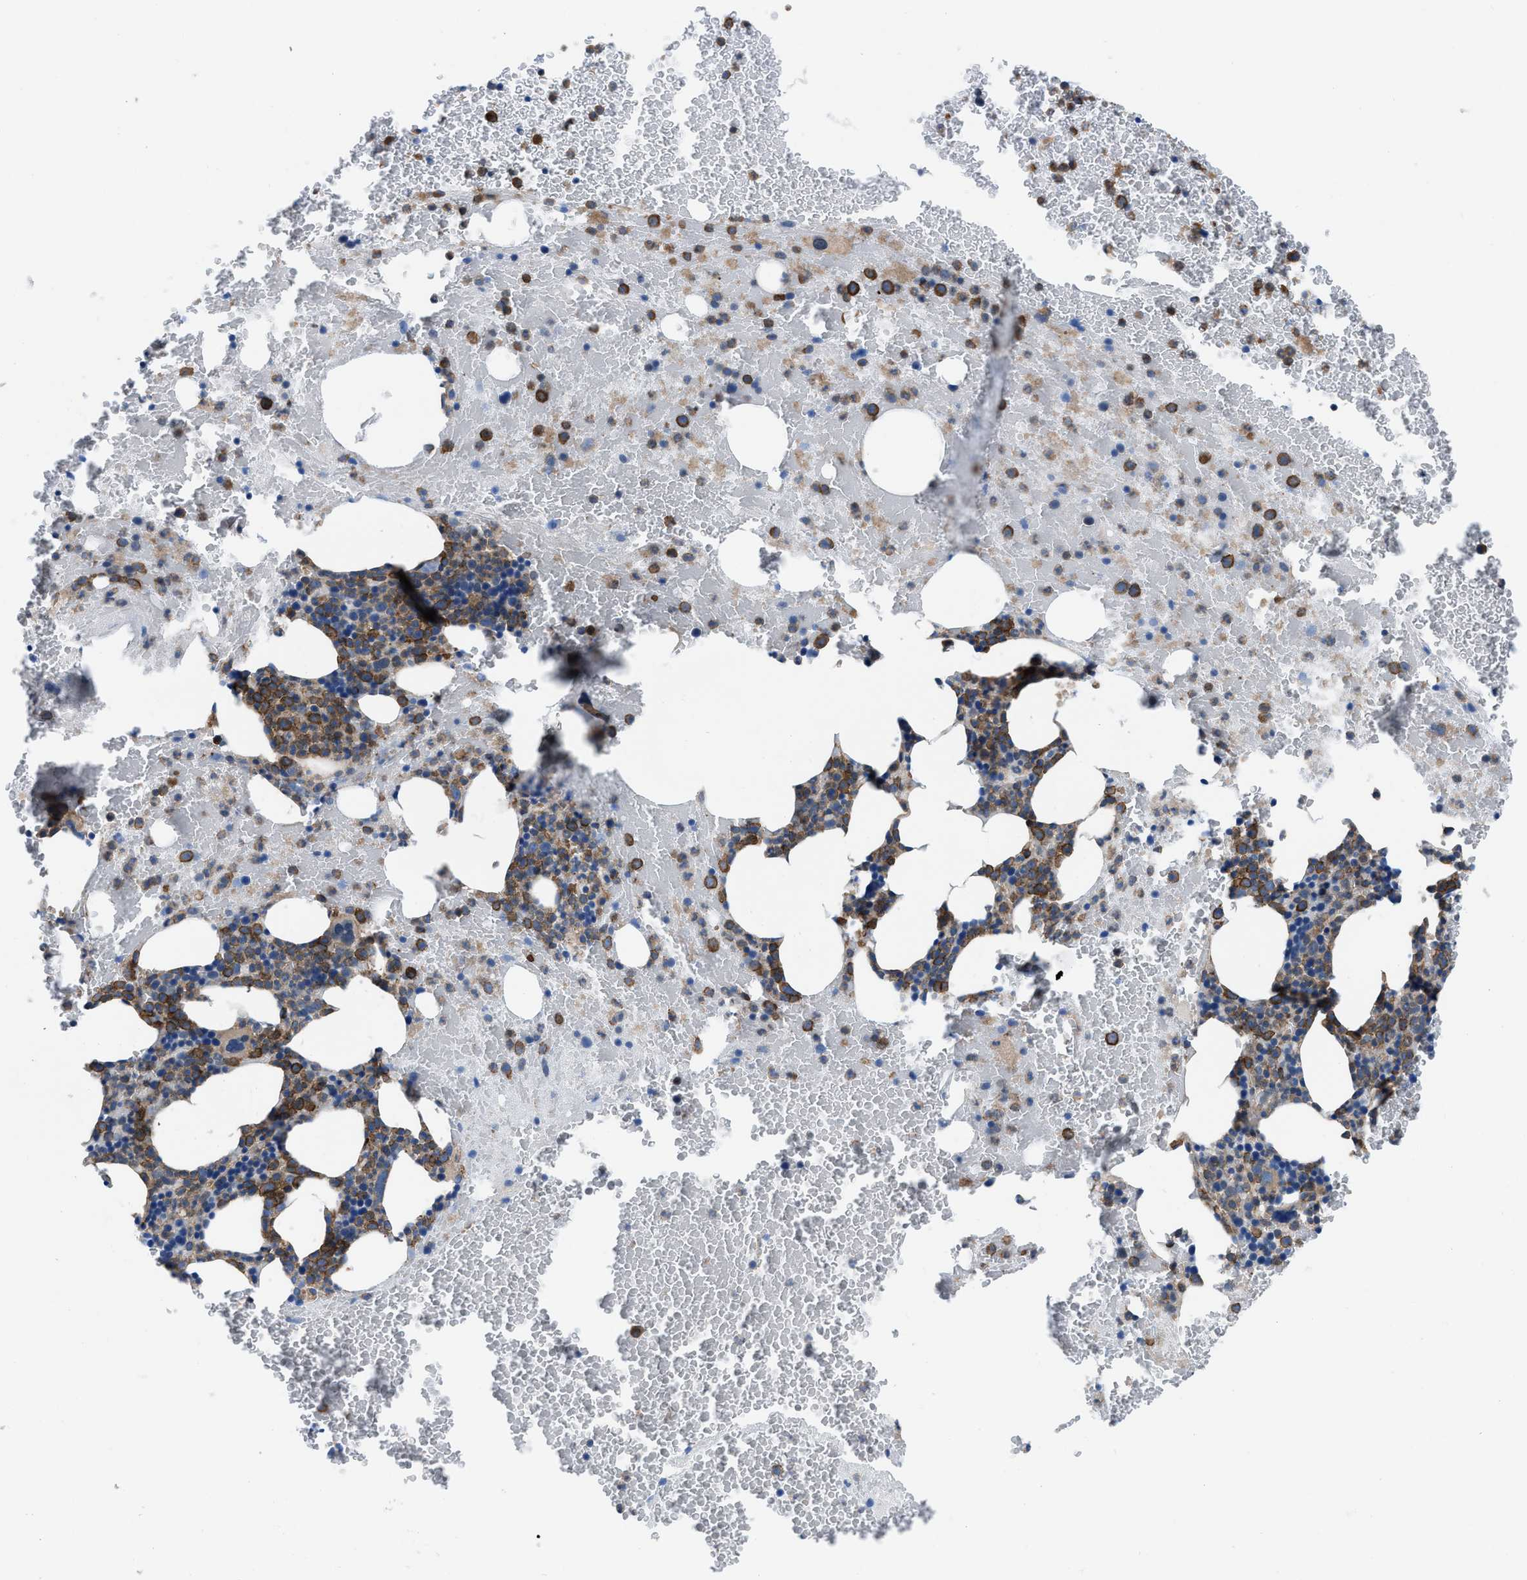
{"staining": {"intensity": "strong", "quantity": ">75%", "location": "cytoplasmic/membranous"}, "tissue": "bone marrow", "cell_type": "Hematopoietic cells", "image_type": "normal", "snomed": [{"axis": "morphology", "description": "Normal tissue, NOS"}, {"axis": "morphology", "description": "Inflammation, NOS"}, {"axis": "topography", "description": "Bone marrow"}], "caption": "High-power microscopy captured an IHC histopathology image of unremarkable bone marrow, revealing strong cytoplasmic/membranous expression in approximately >75% of hematopoietic cells.", "gene": "MYO18A", "patient": {"sex": "male", "age": 47}}